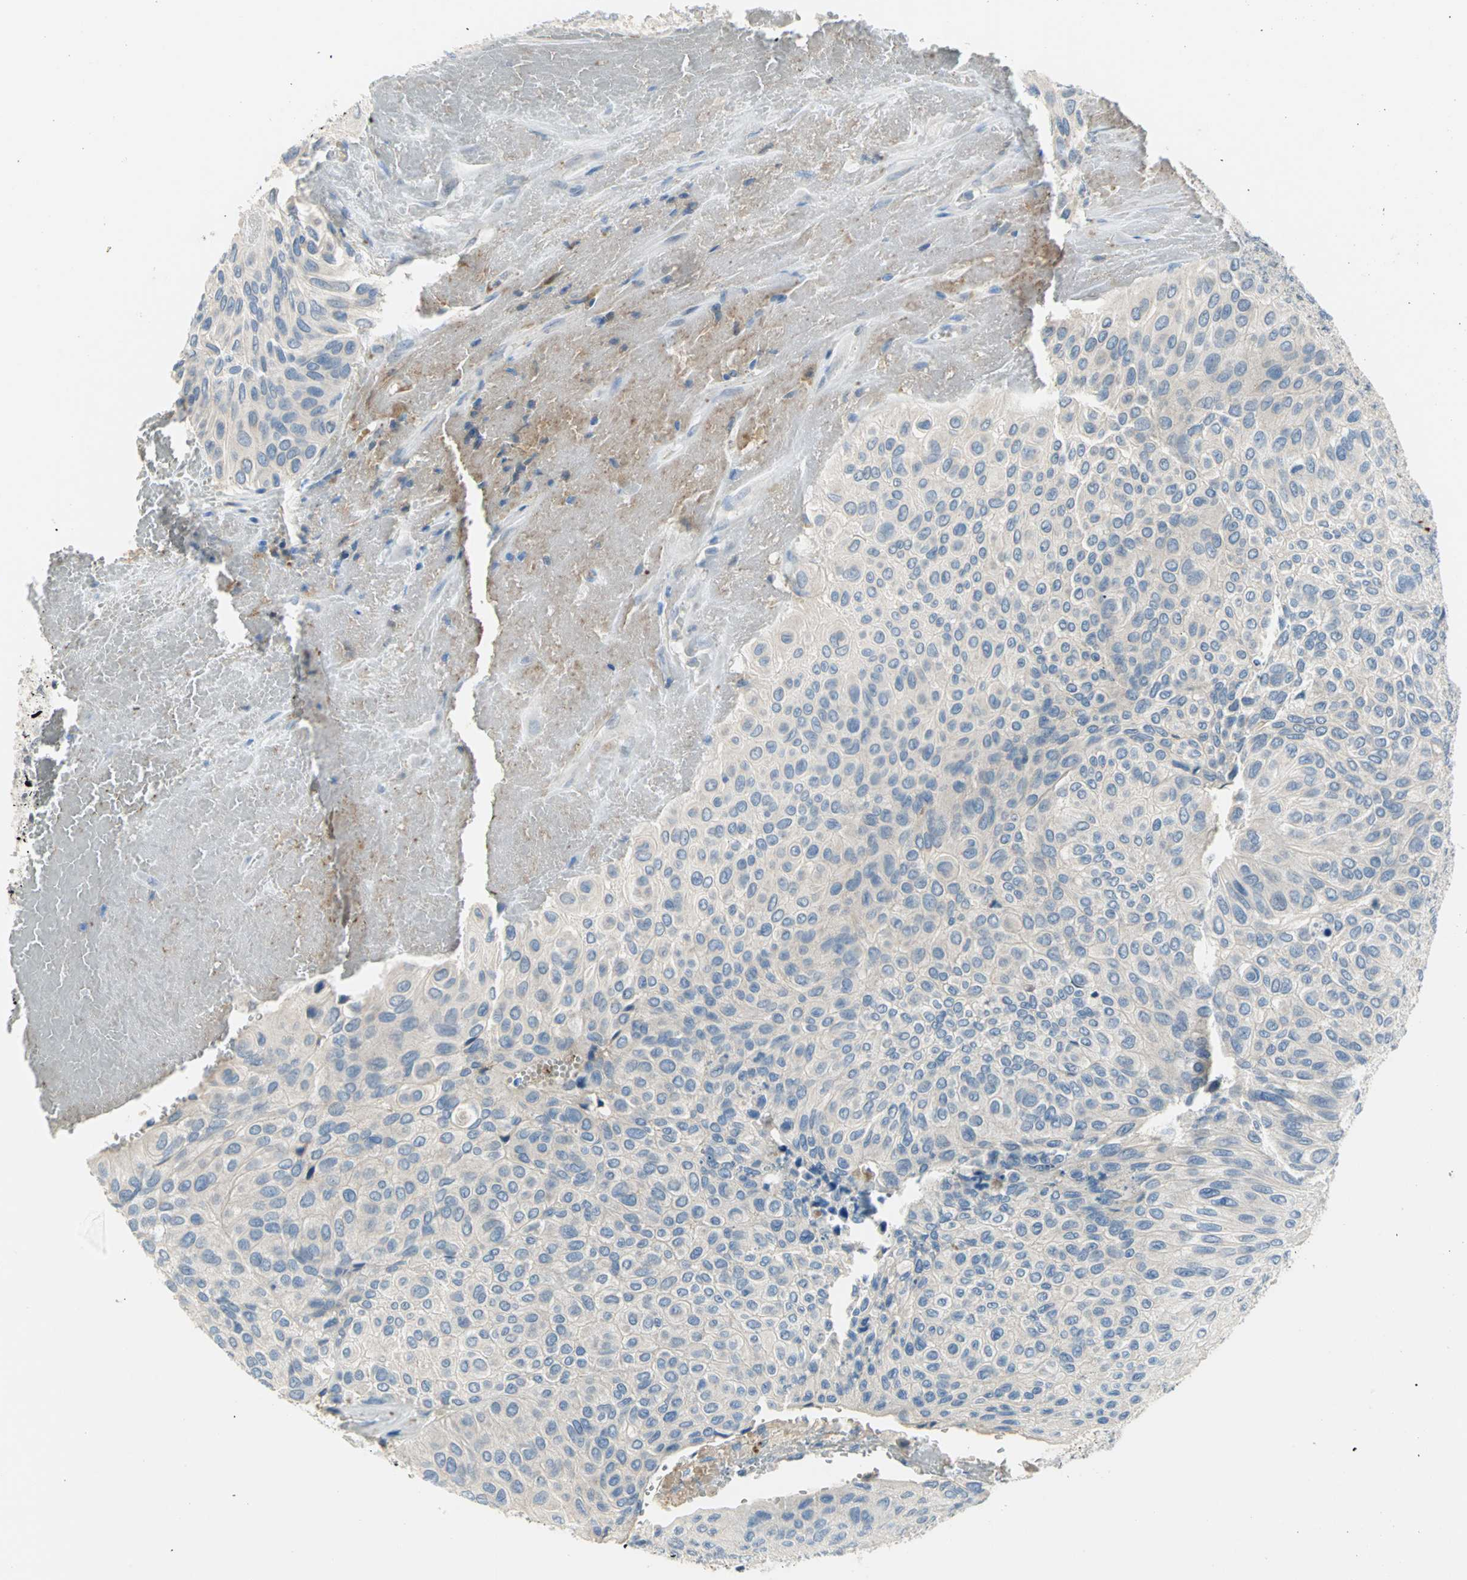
{"staining": {"intensity": "weak", "quantity": "25%-75%", "location": "cytoplasmic/membranous"}, "tissue": "urothelial cancer", "cell_type": "Tumor cells", "image_type": "cancer", "snomed": [{"axis": "morphology", "description": "Urothelial carcinoma, High grade"}, {"axis": "topography", "description": "Urinary bladder"}], "caption": "Immunohistochemistry (DAB) staining of urothelial carcinoma (high-grade) reveals weak cytoplasmic/membranous protein positivity in approximately 25%-75% of tumor cells. Immunohistochemistry stains the protein in brown and the nuclei are stained blue.", "gene": "ZIC1", "patient": {"sex": "male", "age": 66}}